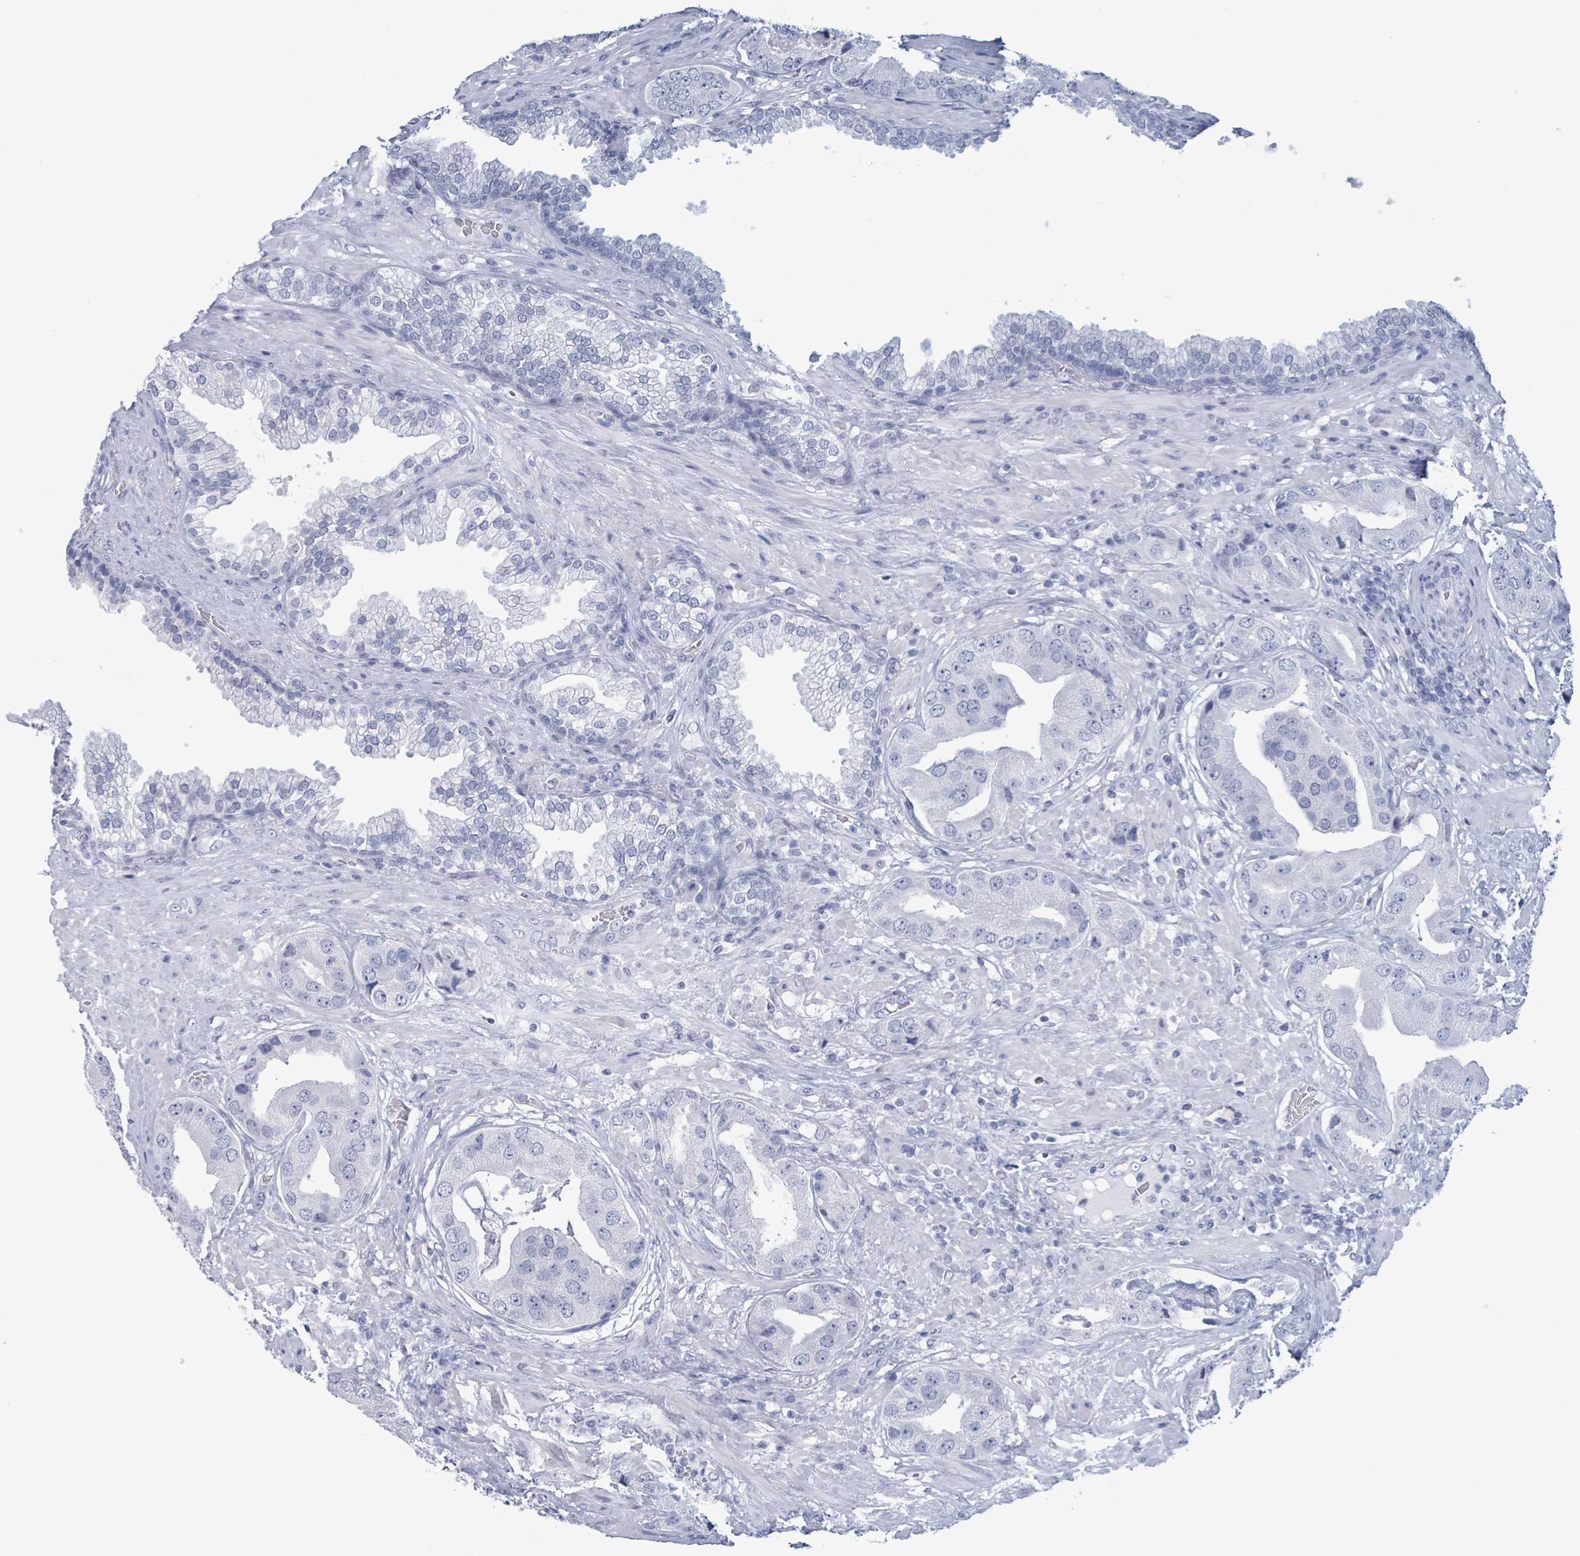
{"staining": {"intensity": "negative", "quantity": "none", "location": "none"}, "tissue": "prostate cancer", "cell_type": "Tumor cells", "image_type": "cancer", "snomed": [{"axis": "morphology", "description": "Adenocarcinoma, High grade"}, {"axis": "topography", "description": "Prostate"}], "caption": "Tumor cells are negative for protein expression in human prostate high-grade adenocarcinoma.", "gene": "NKX2-1", "patient": {"sex": "male", "age": 63}}